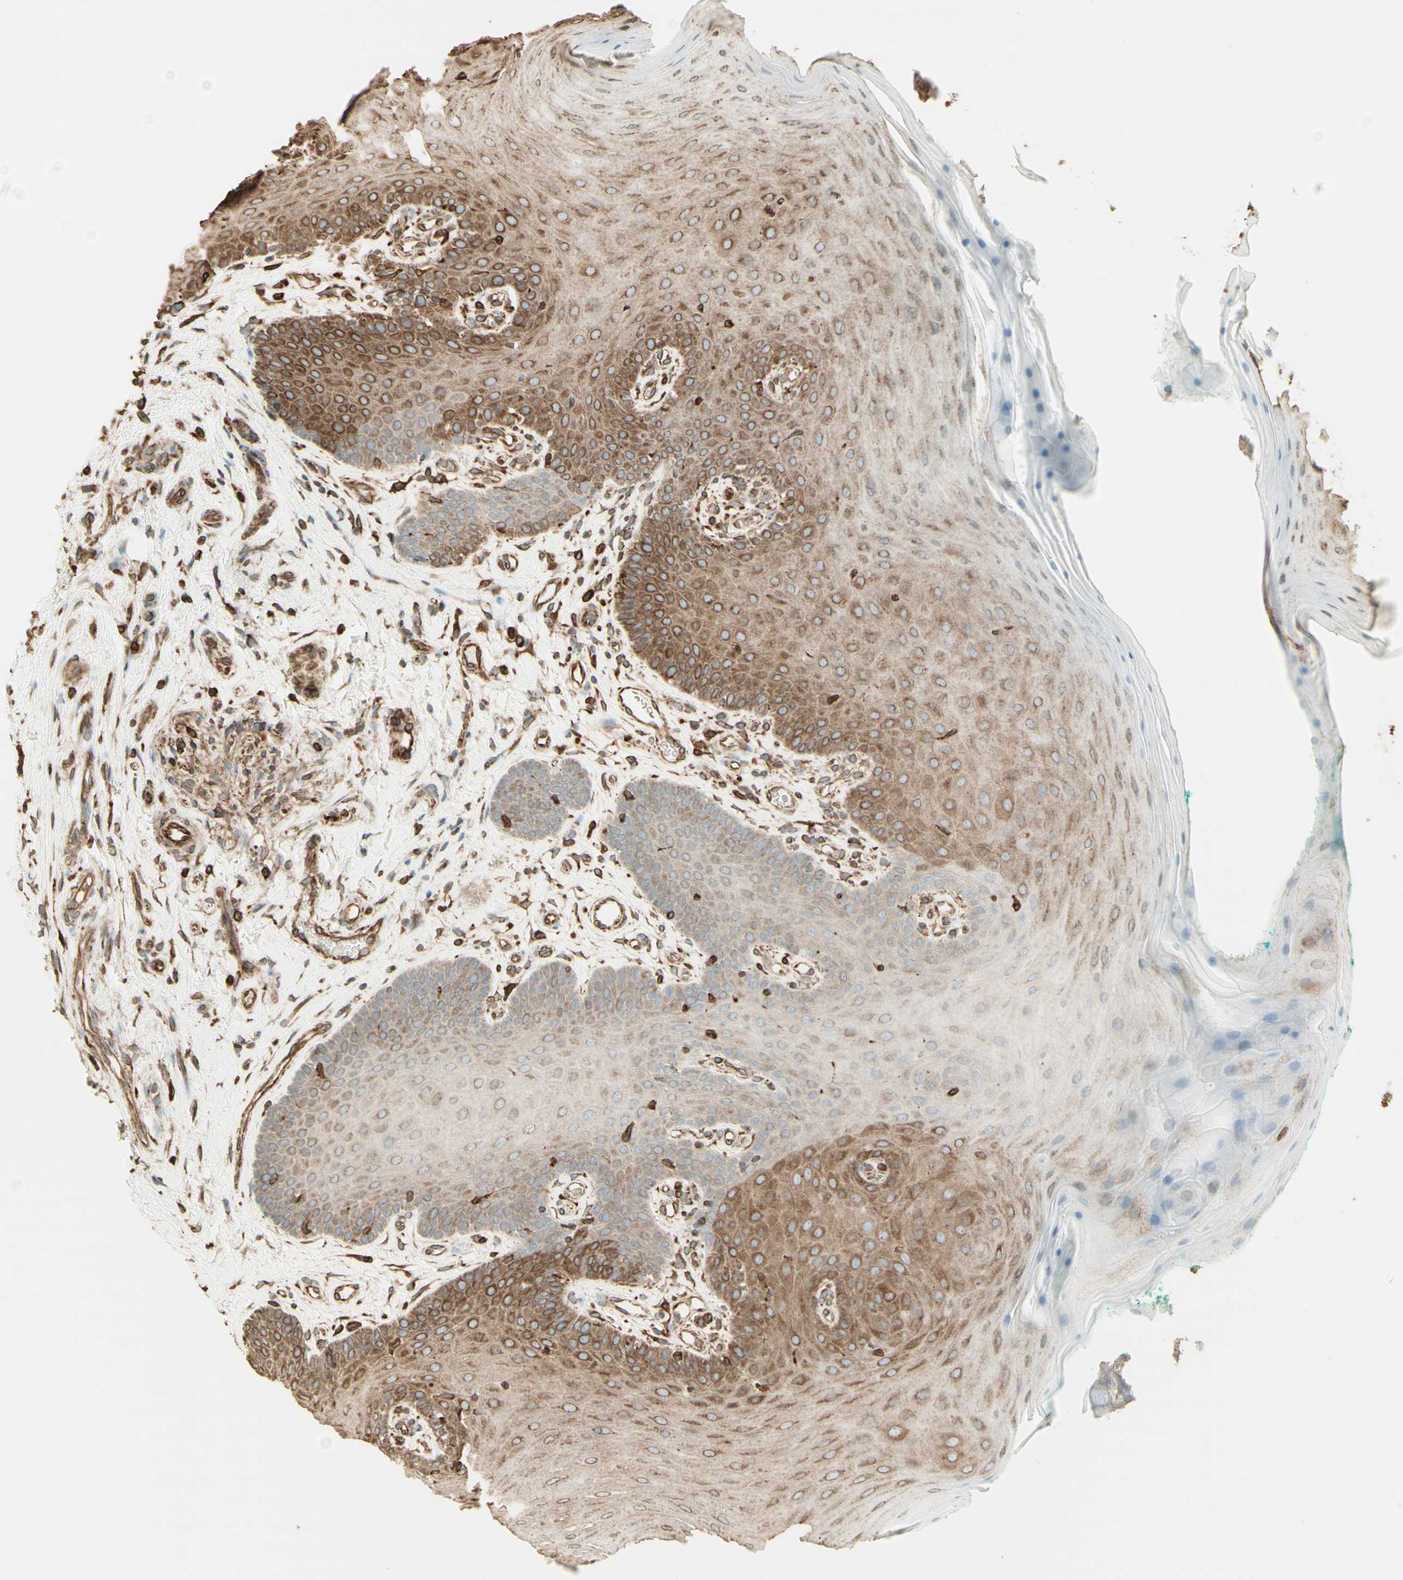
{"staining": {"intensity": "moderate", "quantity": "25%-75%", "location": "cytoplasmic/membranous"}, "tissue": "oral mucosa", "cell_type": "Squamous epithelial cells", "image_type": "normal", "snomed": [{"axis": "morphology", "description": "Normal tissue, NOS"}, {"axis": "topography", "description": "Skeletal muscle"}, {"axis": "topography", "description": "Oral tissue"}], "caption": "A brown stain shows moderate cytoplasmic/membranous staining of a protein in squamous epithelial cells of unremarkable human oral mucosa. (DAB (3,3'-diaminobenzidine) IHC with brightfield microscopy, high magnification).", "gene": "CANX", "patient": {"sex": "male", "age": 58}}